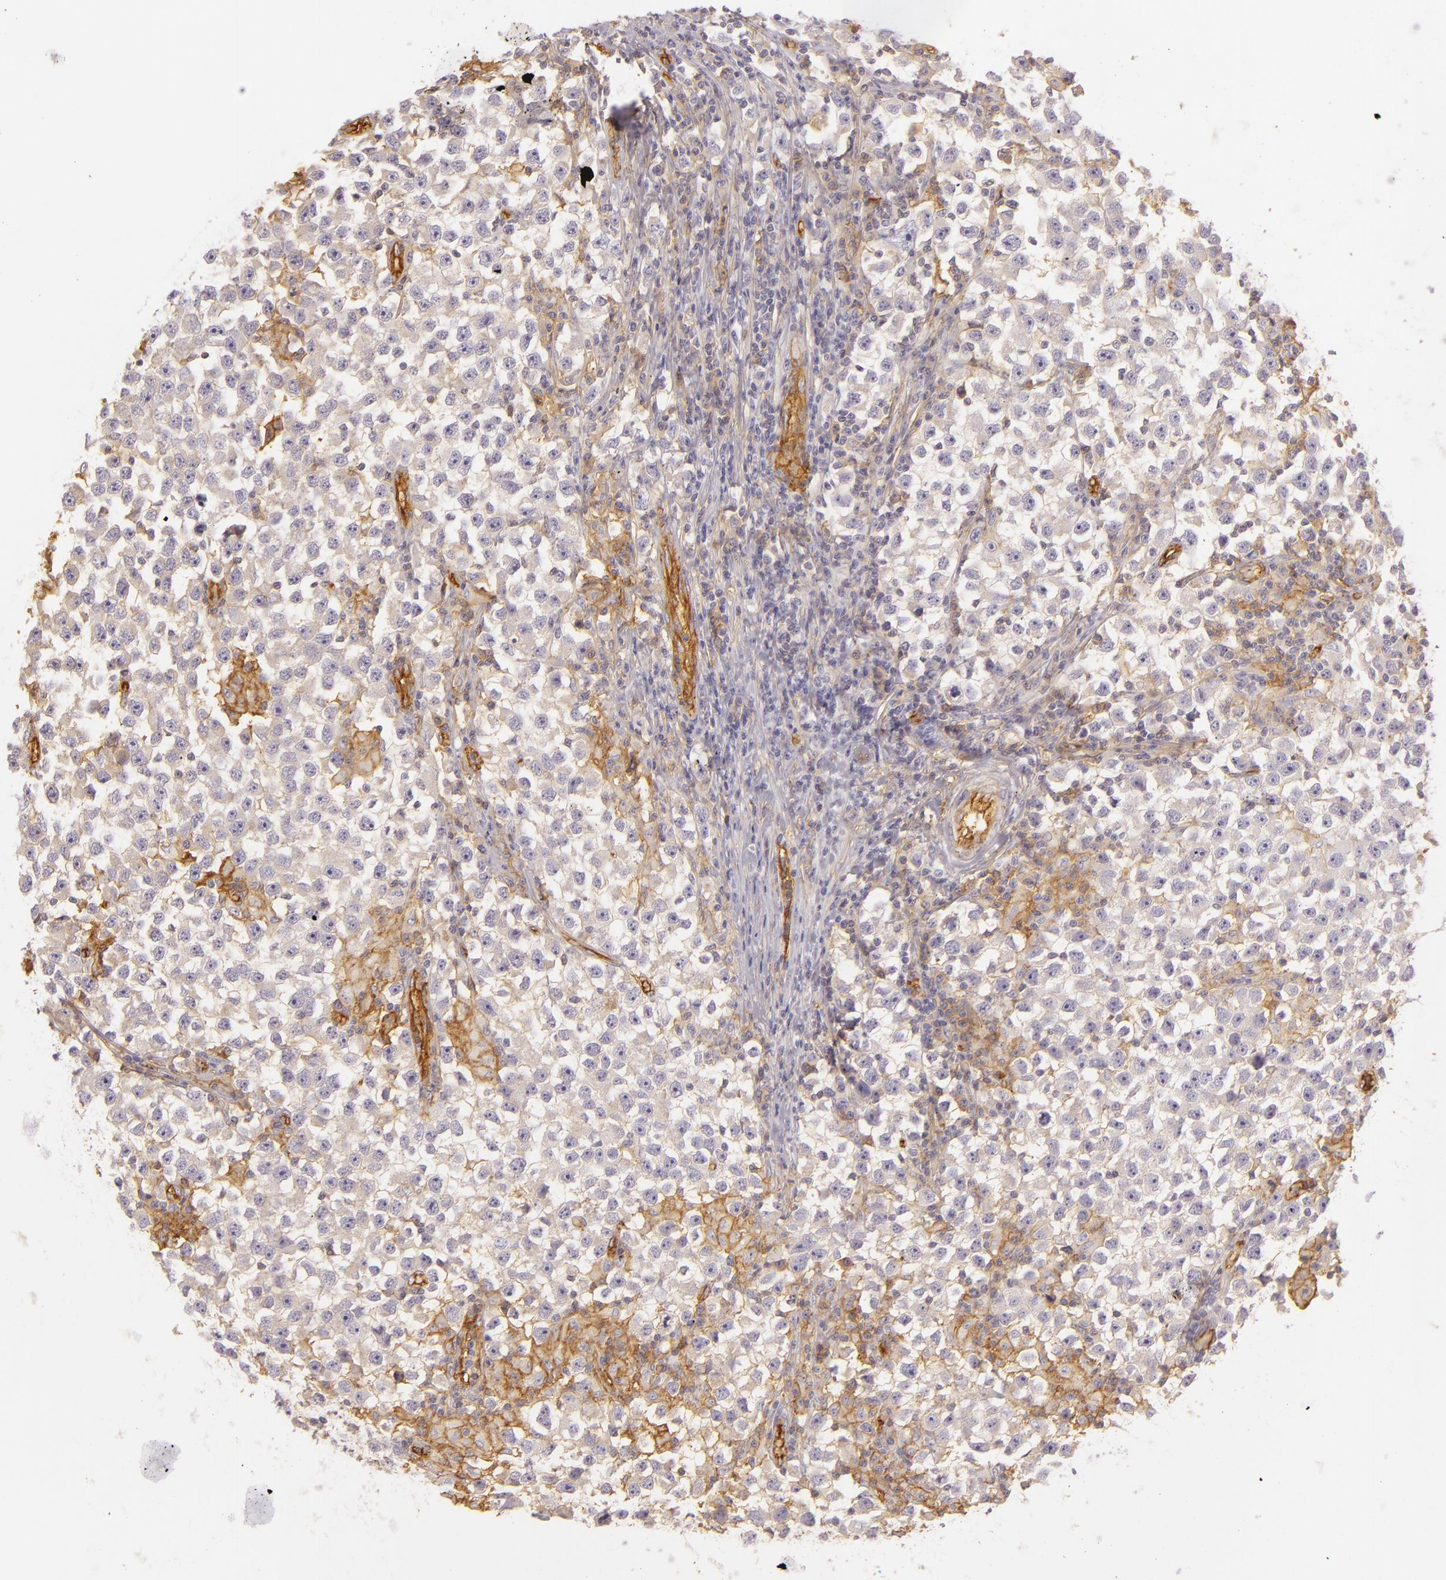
{"staining": {"intensity": "negative", "quantity": "none", "location": "none"}, "tissue": "testis cancer", "cell_type": "Tumor cells", "image_type": "cancer", "snomed": [{"axis": "morphology", "description": "Seminoma, NOS"}, {"axis": "topography", "description": "Testis"}], "caption": "Immunohistochemistry histopathology image of neoplastic tissue: human seminoma (testis) stained with DAB demonstrates no significant protein positivity in tumor cells.", "gene": "CD59", "patient": {"sex": "male", "age": 33}}